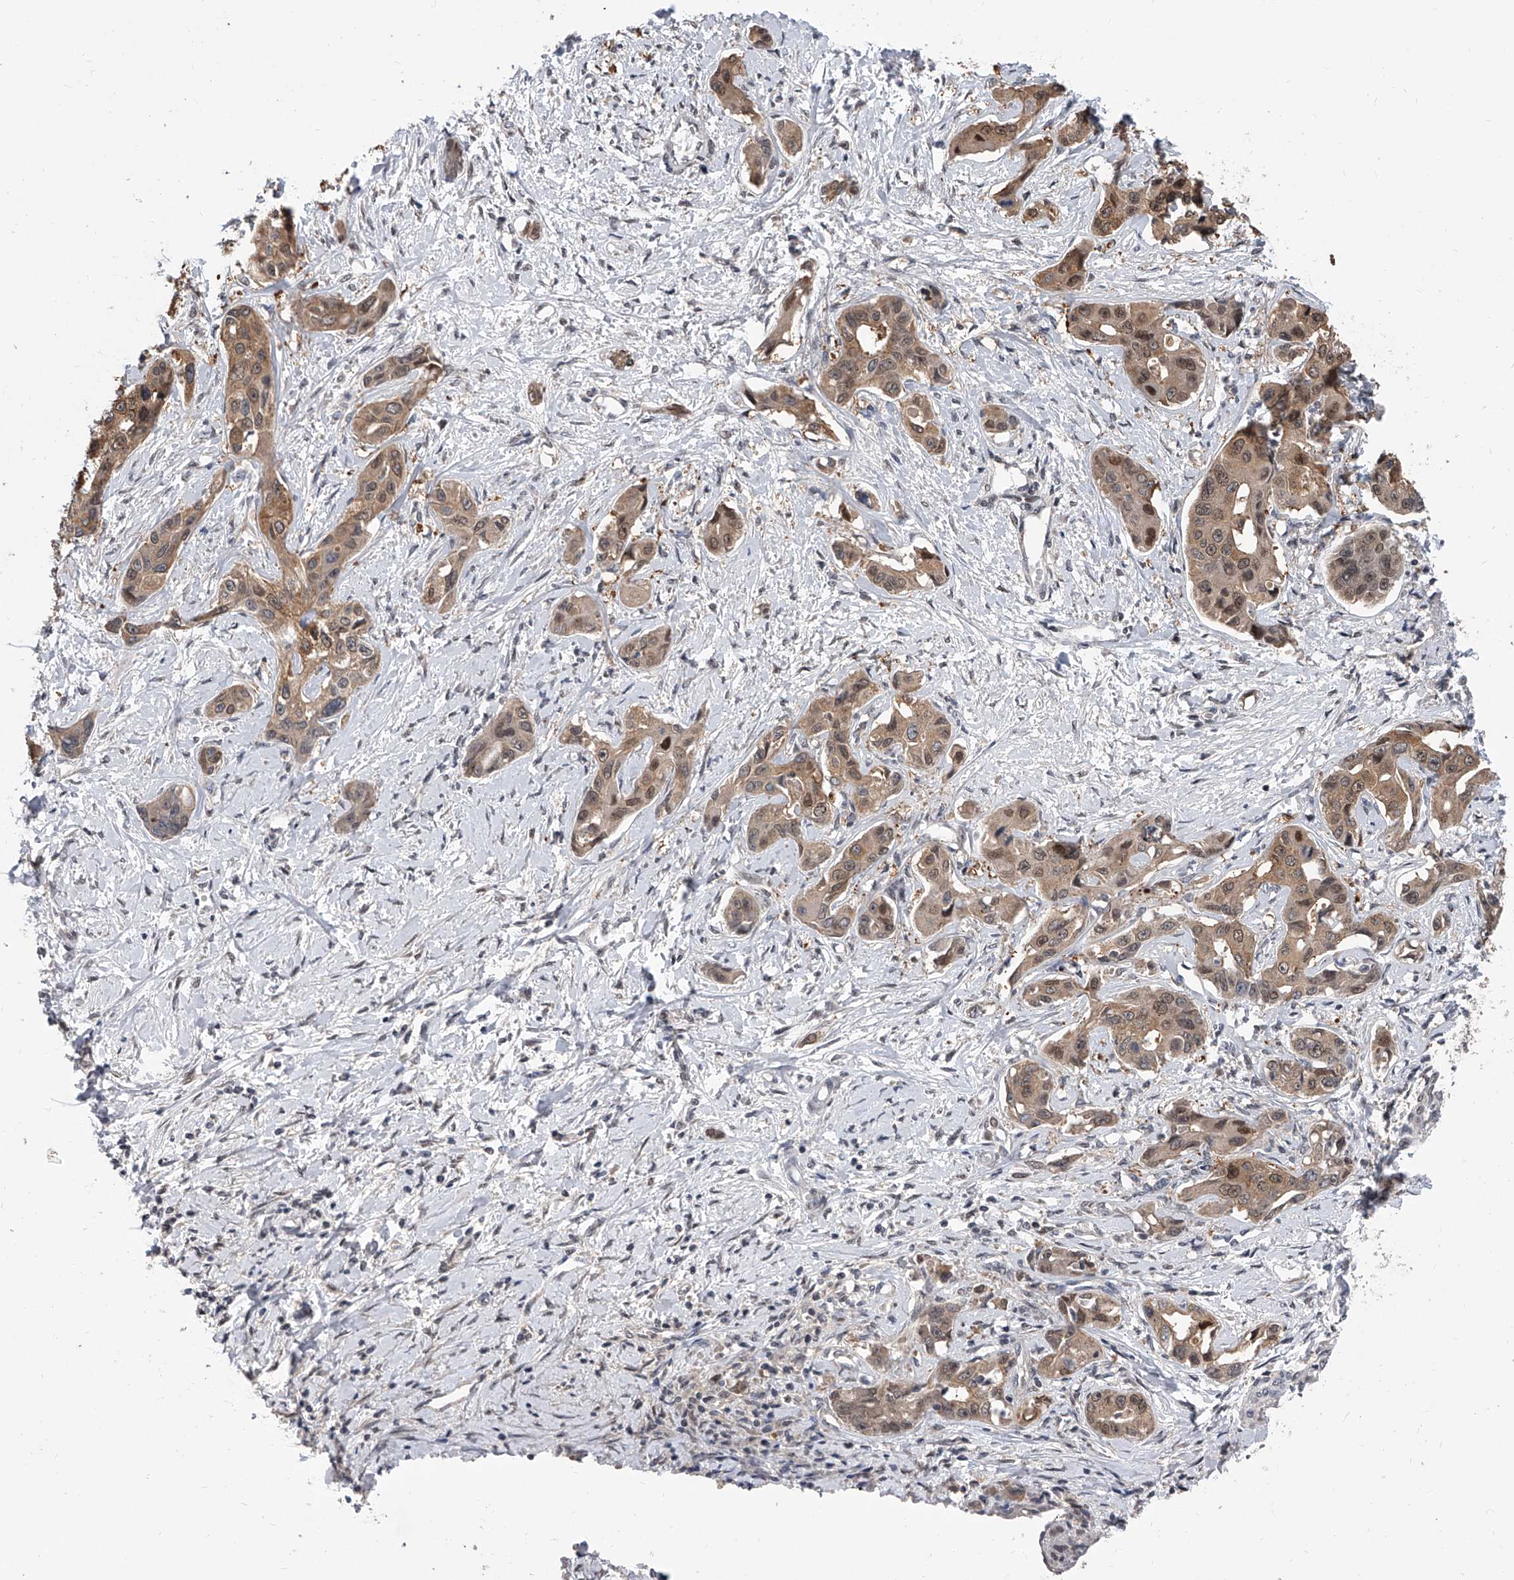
{"staining": {"intensity": "moderate", "quantity": ">75%", "location": "cytoplasmic/membranous,nuclear"}, "tissue": "liver cancer", "cell_type": "Tumor cells", "image_type": "cancer", "snomed": [{"axis": "morphology", "description": "Cholangiocarcinoma"}, {"axis": "topography", "description": "Liver"}], "caption": "Immunohistochemistry (IHC) image of liver cholangiocarcinoma stained for a protein (brown), which shows medium levels of moderate cytoplasmic/membranous and nuclear staining in approximately >75% of tumor cells.", "gene": "BHLHE23", "patient": {"sex": "male", "age": 59}}